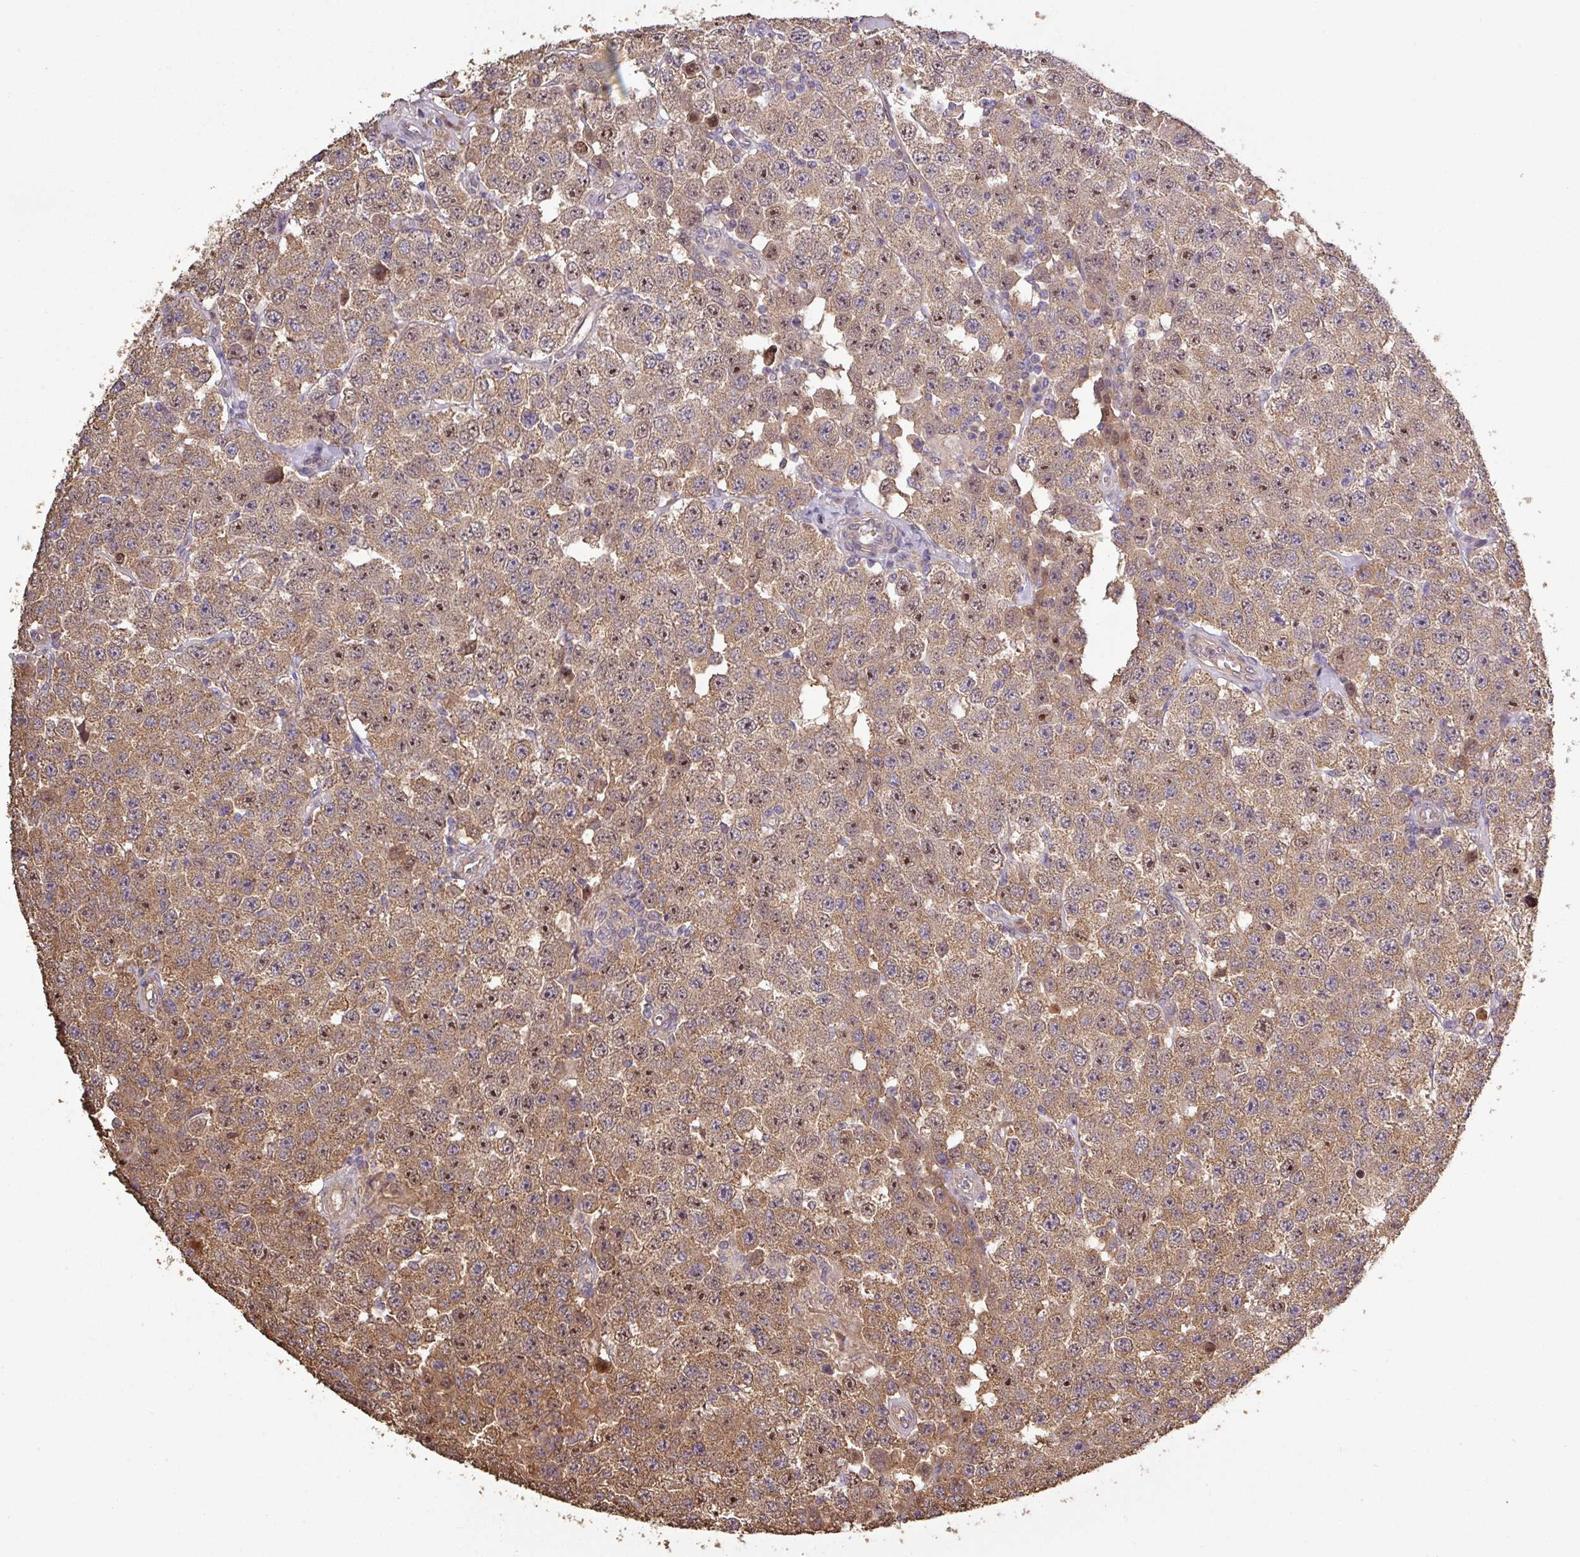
{"staining": {"intensity": "moderate", "quantity": ">75%", "location": "cytoplasmic/membranous,nuclear"}, "tissue": "testis cancer", "cell_type": "Tumor cells", "image_type": "cancer", "snomed": [{"axis": "morphology", "description": "Seminoma, NOS"}, {"axis": "topography", "description": "Testis"}], "caption": "Moderate cytoplasmic/membranous and nuclear protein staining is present in approximately >75% of tumor cells in testis cancer.", "gene": "ISLR", "patient": {"sex": "male", "age": 28}}